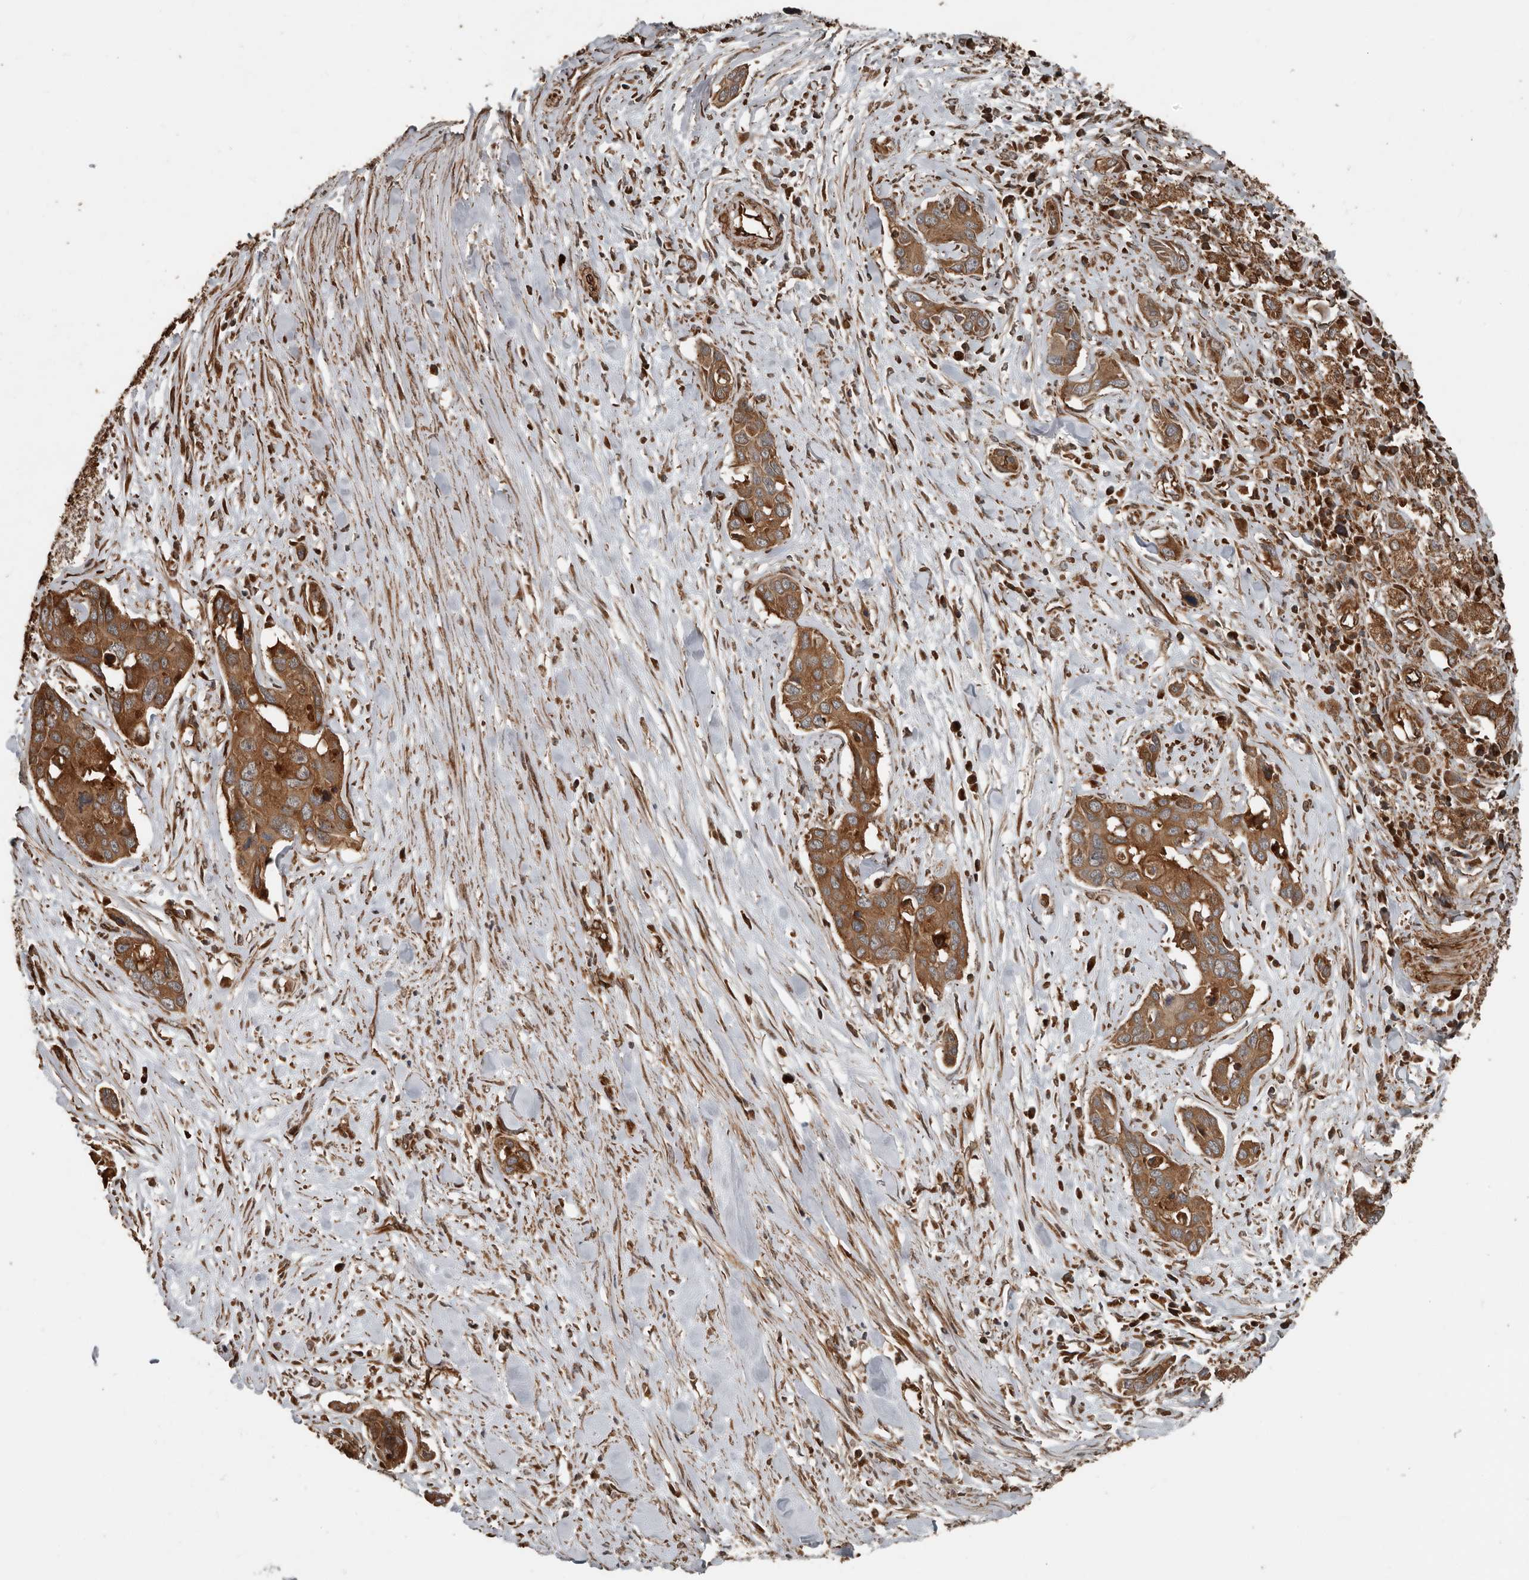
{"staining": {"intensity": "strong", "quantity": ">75%", "location": "cytoplasmic/membranous"}, "tissue": "pancreatic cancer", "cell_type": "Tumor cells", "image_type": "cancer", "snomed": [{"axis": "morphology", "description": "Adenocarcinoma, NOS"}, {"axis": "topography", "description": "Pancreas"}], "caption": "Immunohistochemical staining of human adenocarcinoma (pancreatic) shows strong cytoplasmic/membranous protein expression in approximately >75% of tumor cells. (Stains: DAB in brown, nuclei in blue, Microscopy: brightfield microscopy at high magnification).", "gene": "YOD1", "patient": {"sex": "female", "age": 60}}